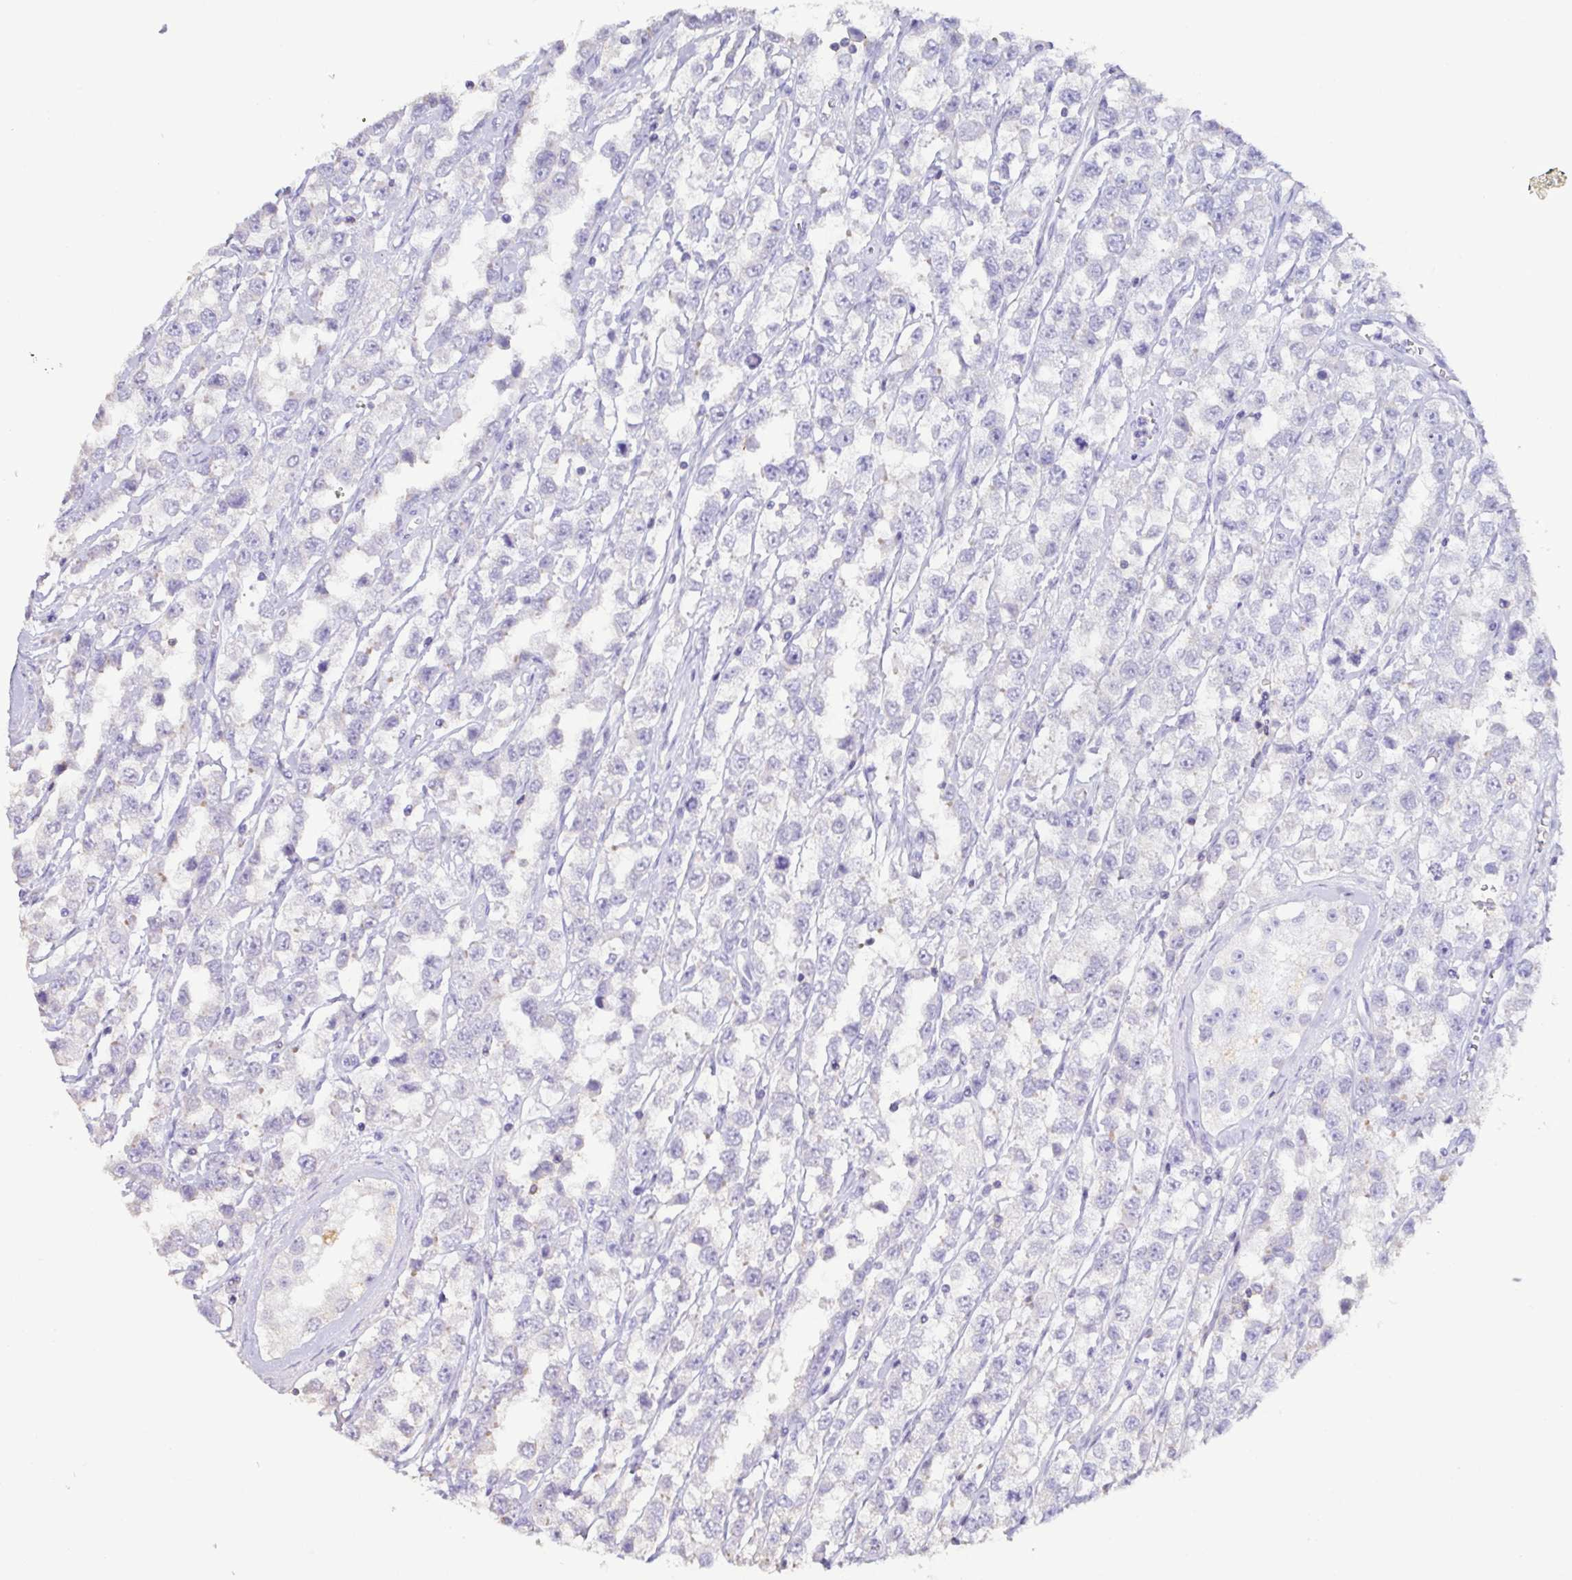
{"staining": {"intensity": "negative", "quantity": "none", "location": "none"}, "tissue": "testis cancer", "cell_type": "Tumor cells", "image_type": "cancer", "snomed": [{"axis": "morphology", "description": "Seminoma, NOS"}, {"axis": "topography", "description": "Testis"}], "caption": "Image shows no significant protein staining in tumor cells of testis cancer (seminoma).", "gene": "MARCO", "patient": {"sex": "male", "age": 34}}